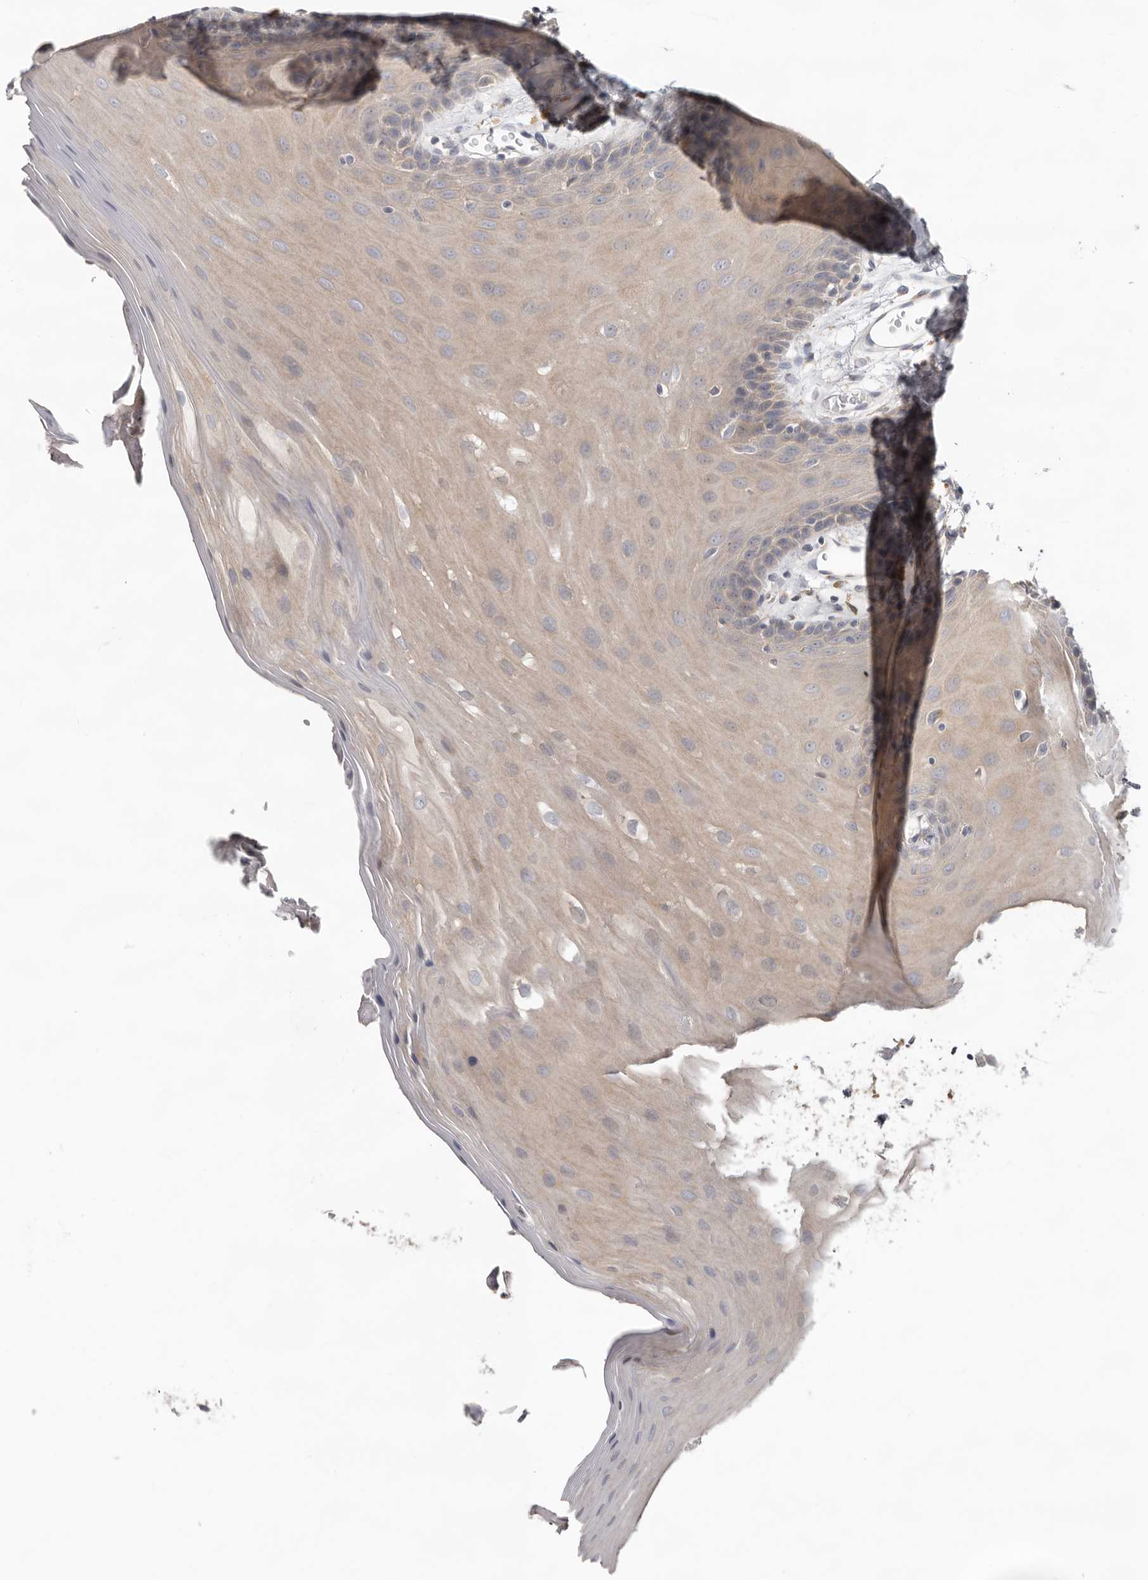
{"staining": {"intensity": "weak", "quantity": "25%-75%", "location": "cytoplasmic/membranous"}, "tissue": "oral mucosa", "cell_type": "Squamous epithelial cells", "image_type": "normal", "snomed": [{"axis": "morphology", "description": "Normal tissue, NOS"}, {"axis": "morphology", "description": "Squamous cell carcinoma, NOS"}, {"axis": "topography", "description": "Skeletal muscle"}, {"axis": "topography", "description": "Oral tissue"}, {"axis": "topography", "description": "Salivary gland"}, {"axis": "topography", "description": "Head-Neck"}], "caption": "A photomicrograph showing weak cytoplasmic/membranous expression in about 25%-75% of squamous epithelial cells in unremarkable oral mucosa, as visualized by brown immunohistochemical staining.", "gene": "HINT3", "patient": {"sex": "male", "age": 54}}